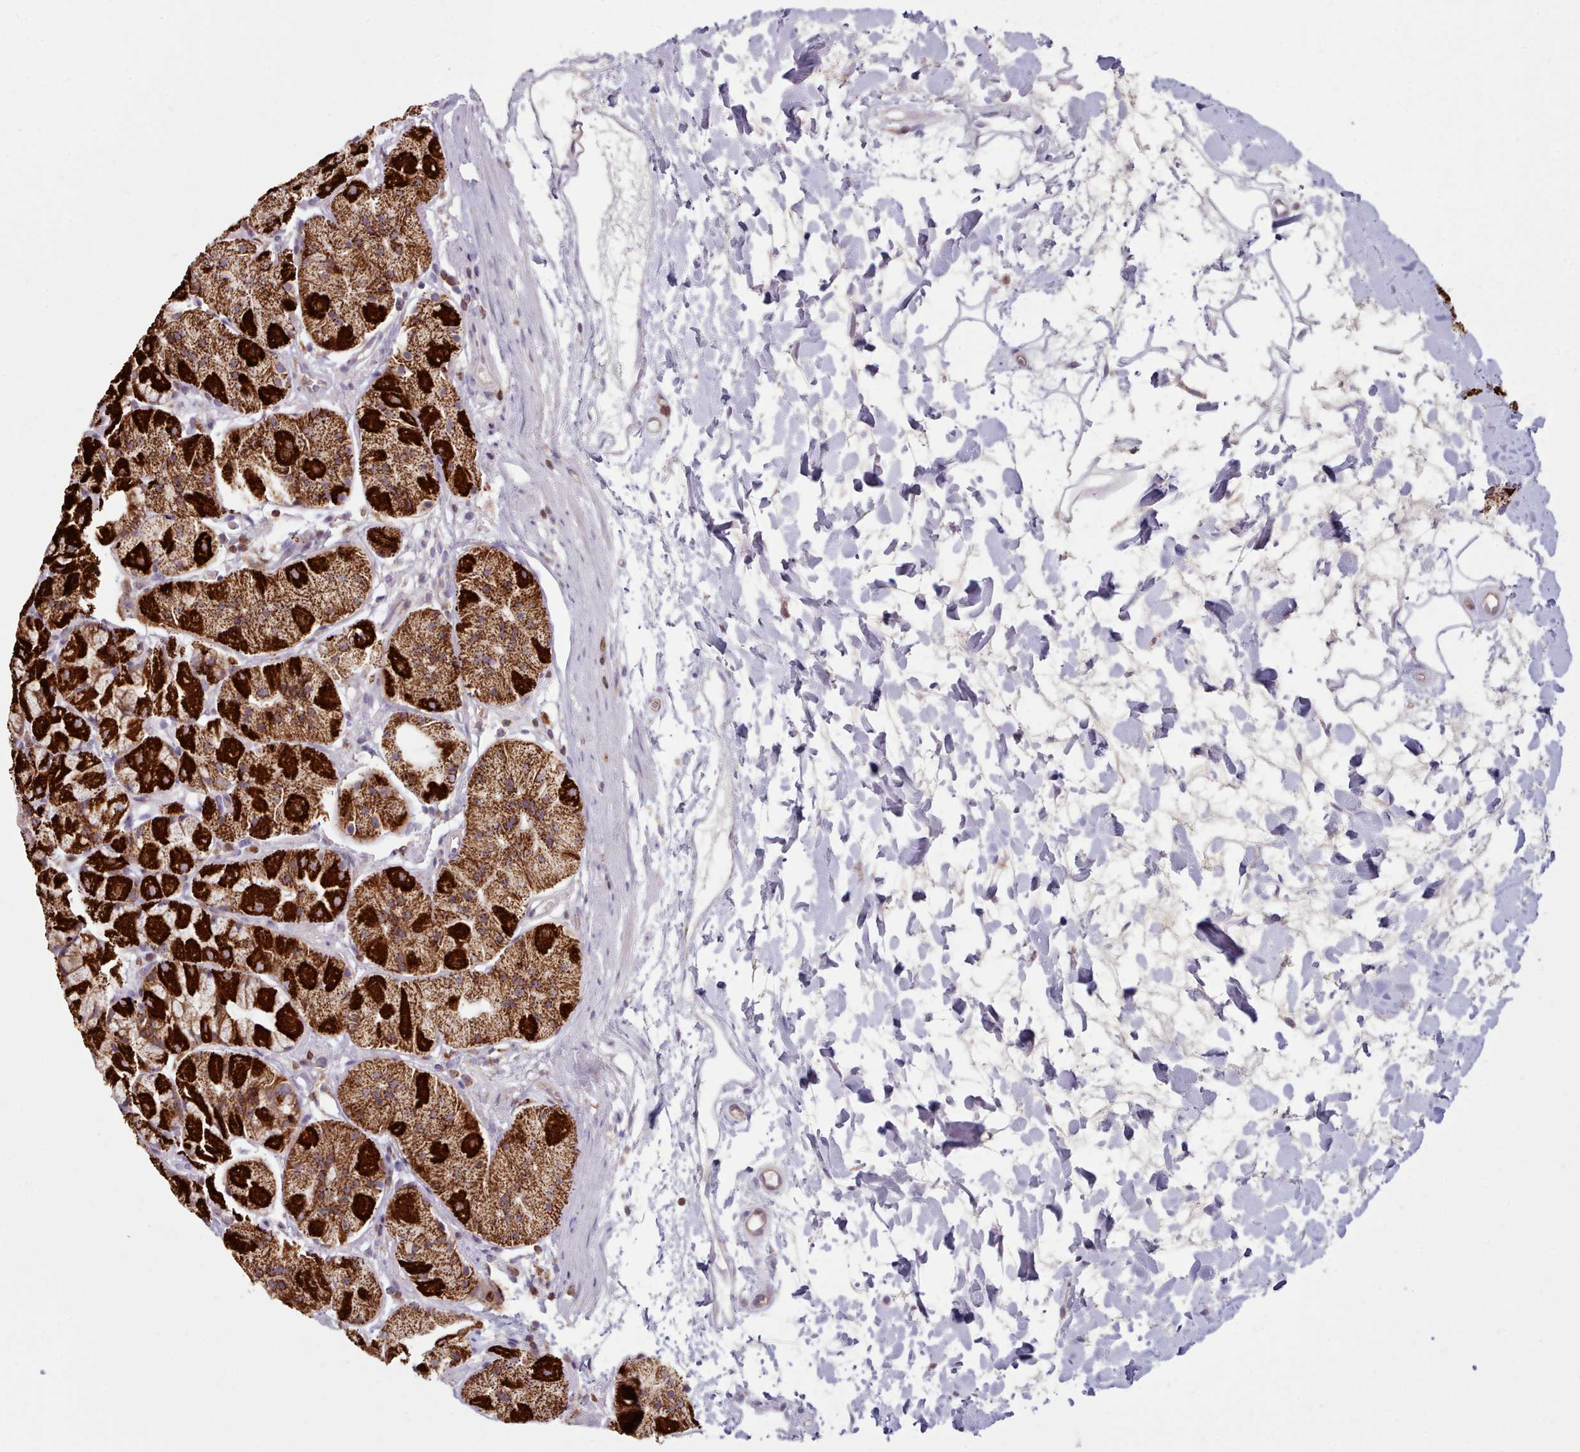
{"staining": {"intensity": "strong", "quantity": ">75%", "location": "cytoplasmic/membranous"}, "tissue": "stomach", "cell_type": "Glandular cells", "image_type": "normal", "snomed": [{"axis": "morphology", "description": "Normal tissue, NOS"}, {"axis": "topography", "description": "Stomach"}], "caption": "Normal stomach demonstrates strong cytoplasmic/membranous positivity in about >75% of glandular cells.", "gene": "CRYBG1", "patient": {"sex": "male", "age": 57}}